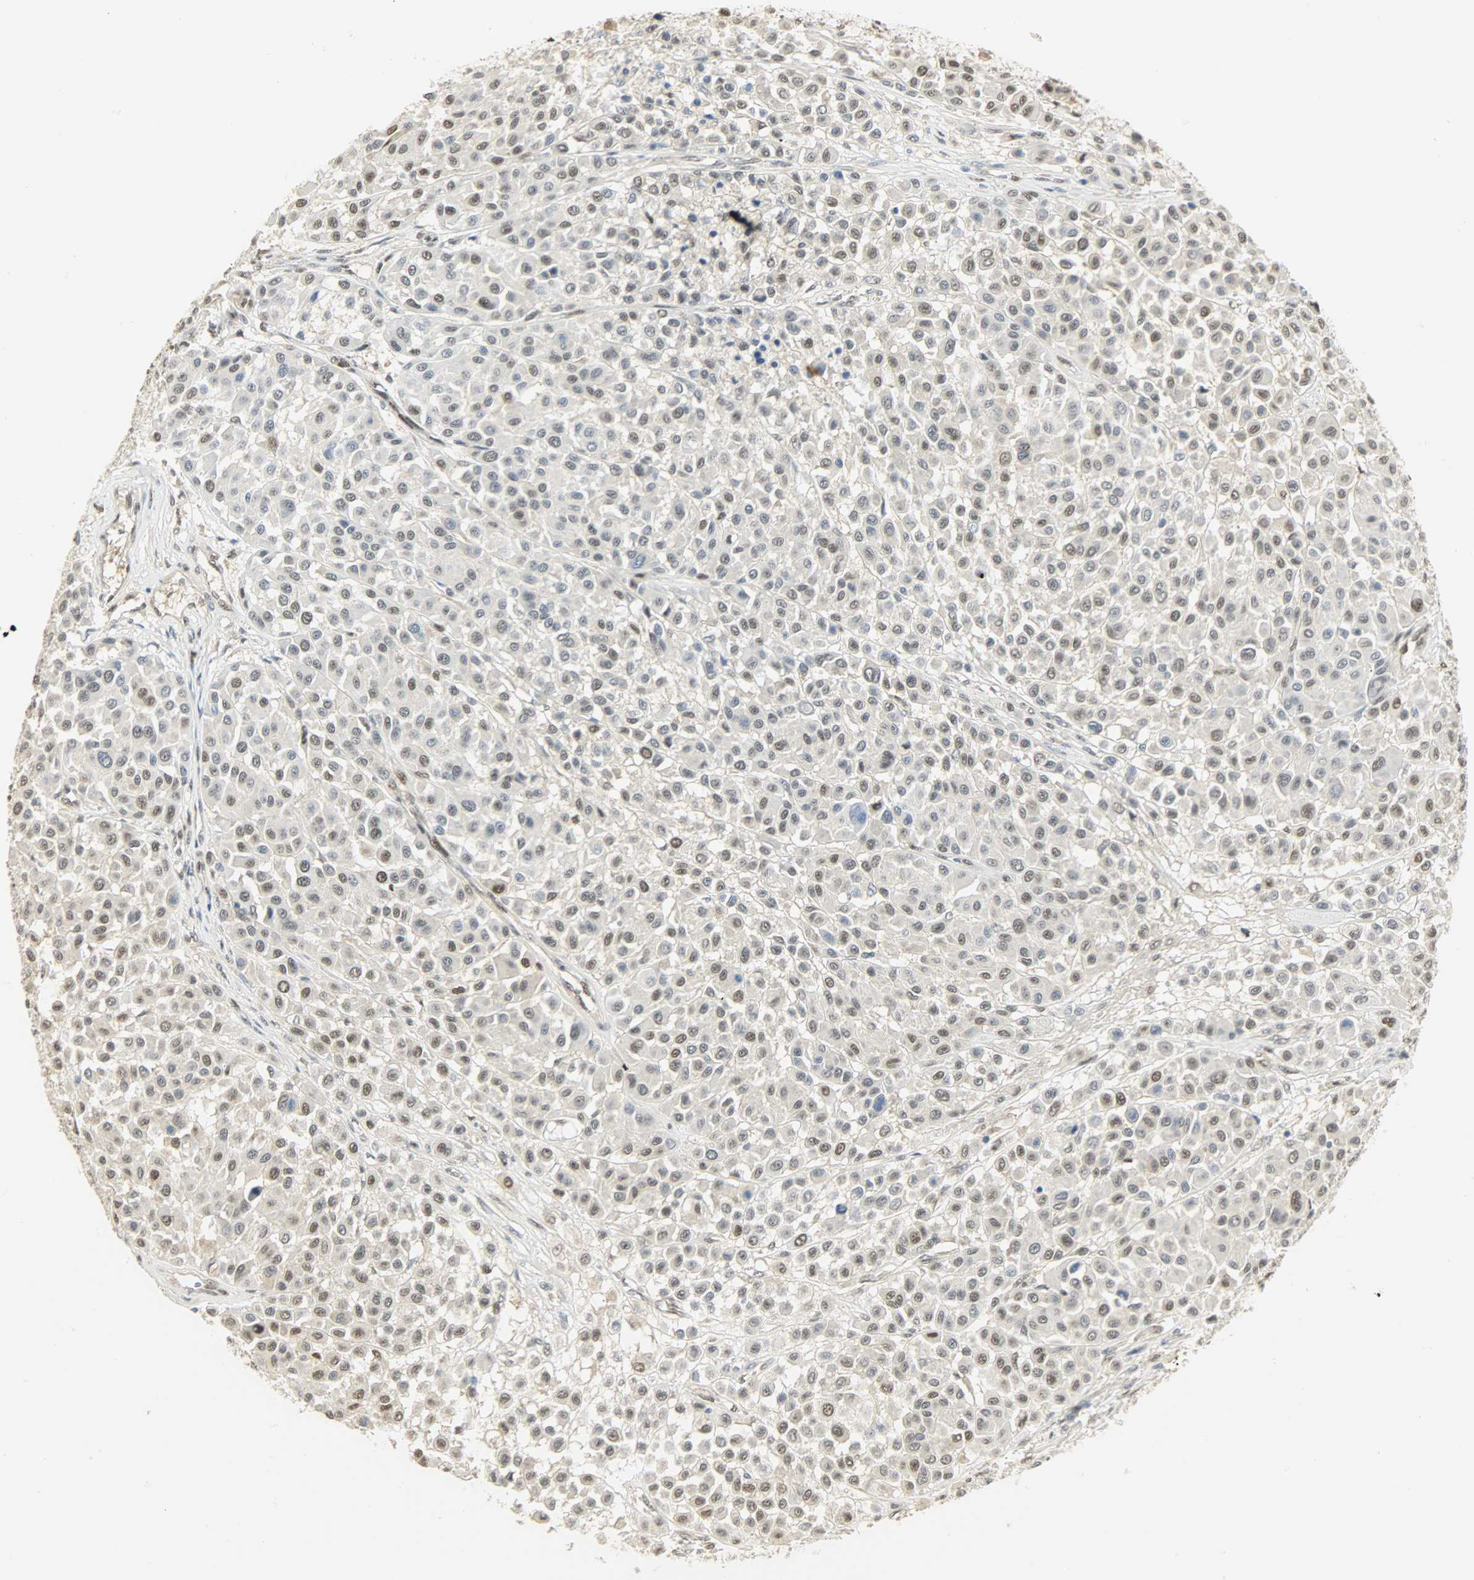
{"staining": {"intensity": "weak", "quantity": "25%-75%", "location": "nuclear"}, "tissue": "melanoma", "cell_type": "Tumor cells", "image_type": "cancer", "snomed": [{"axis": "morphology", "description": "Malignant melanoma, Metastatic site"}, {"axis": "topography", "description": "Soft tissue"}], "caption": "A histopathology image of human melanoma stained for a protein displays weak nuclear brown staining in tumor cells. (DAB (3,3'-diaminobenzidine) IHC with brightfield microscopy, high magnification).", "gene": "NPEPL1", "patient": {"sex": "male", "age": 41}}